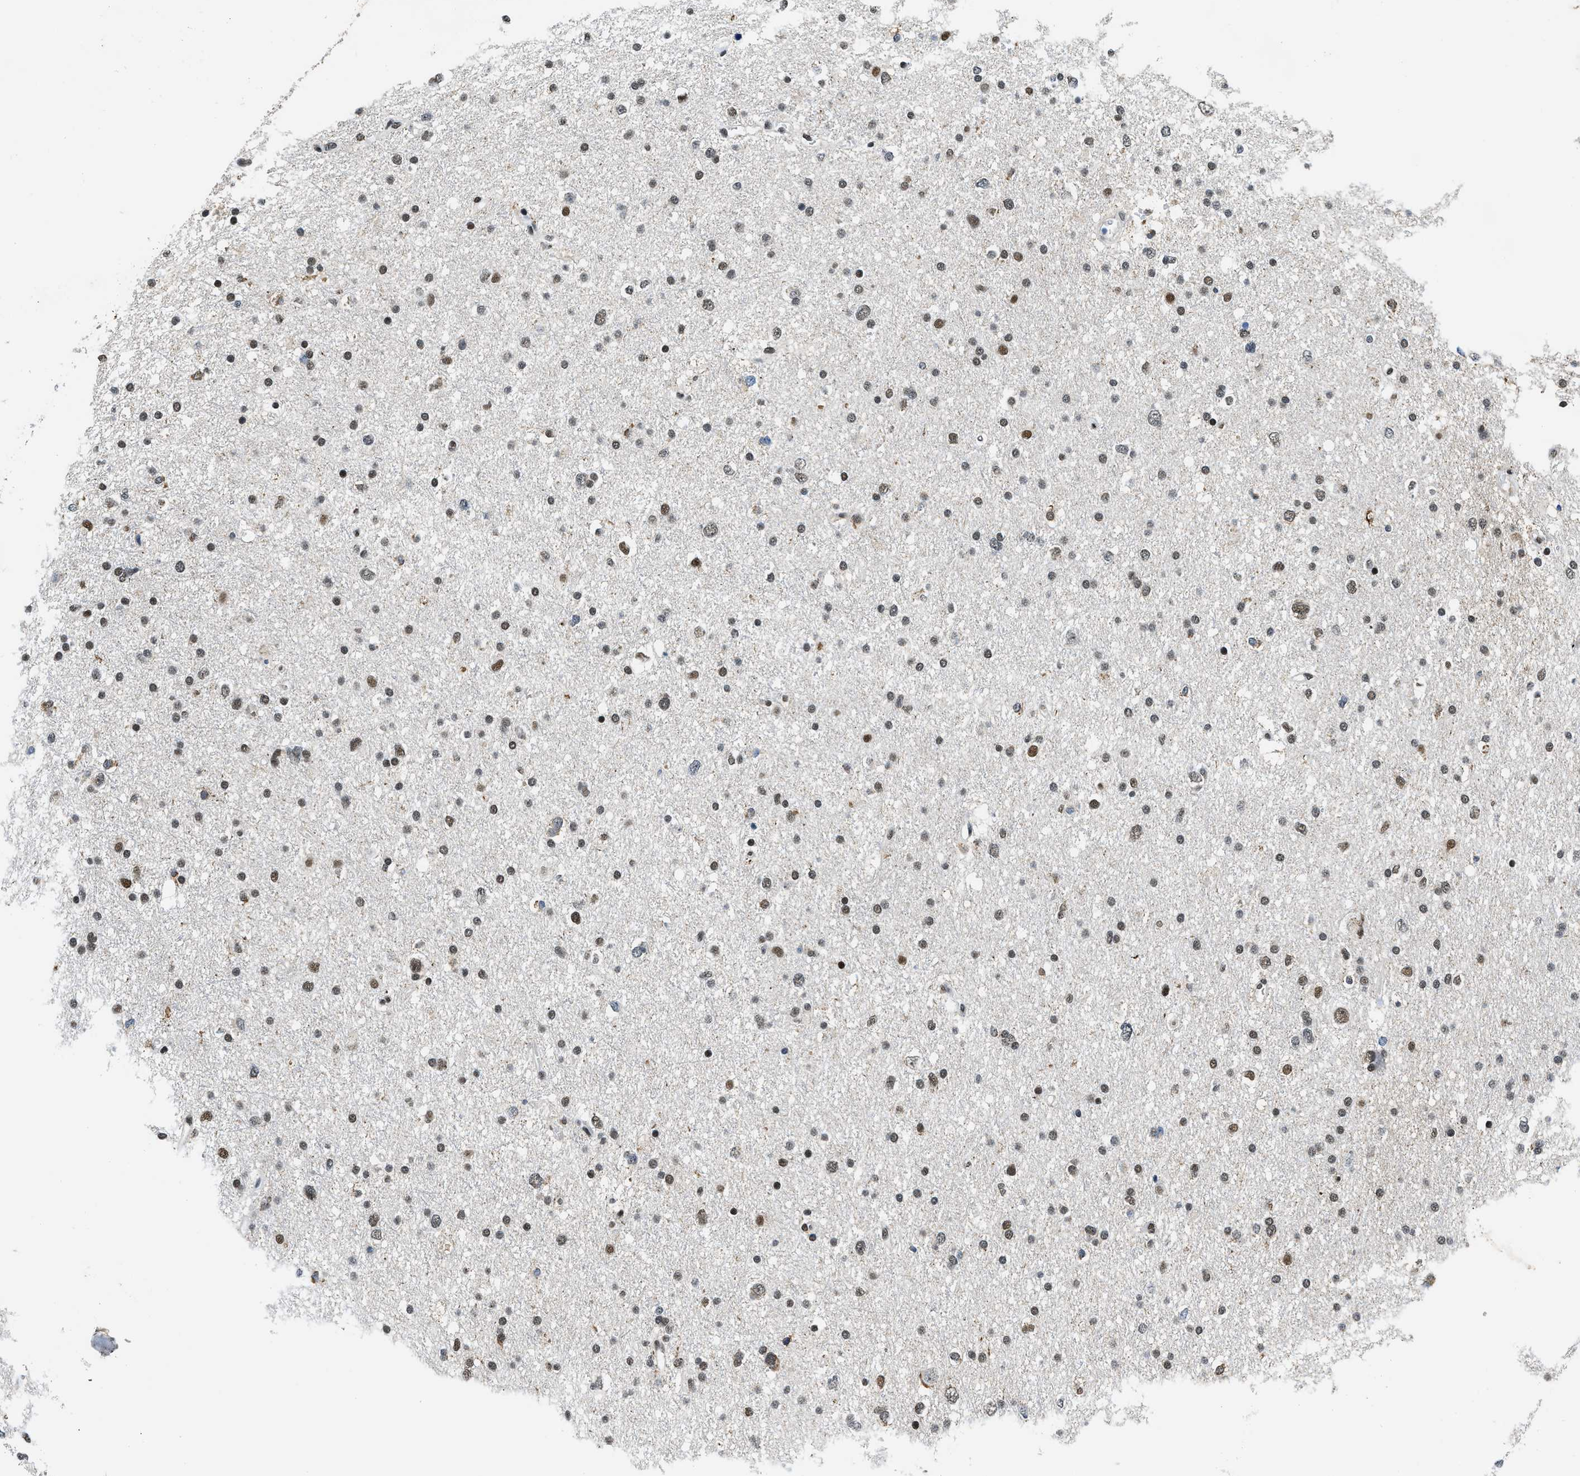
{"staining": {"intensity": "moderate", "quantity": ">75%", "location": "nuclear"}, "tissue": "glioma", "cell_type": "Tumor cells", "image_type": "cancer", "snomed": [{"axis": "morphology", "description": "Glioma, malignant, Low grade"}, {"axis": "topography", "description": "Brain"}], "caption": "DAB (3,3'-diaminobenzidine) immunohistochemical staining of glioma exhibits moderate nuclear protein staining in about >75% of tumor cells.", "gene": "KDM3B", "patient": {"sex": "female", "age": 37}}